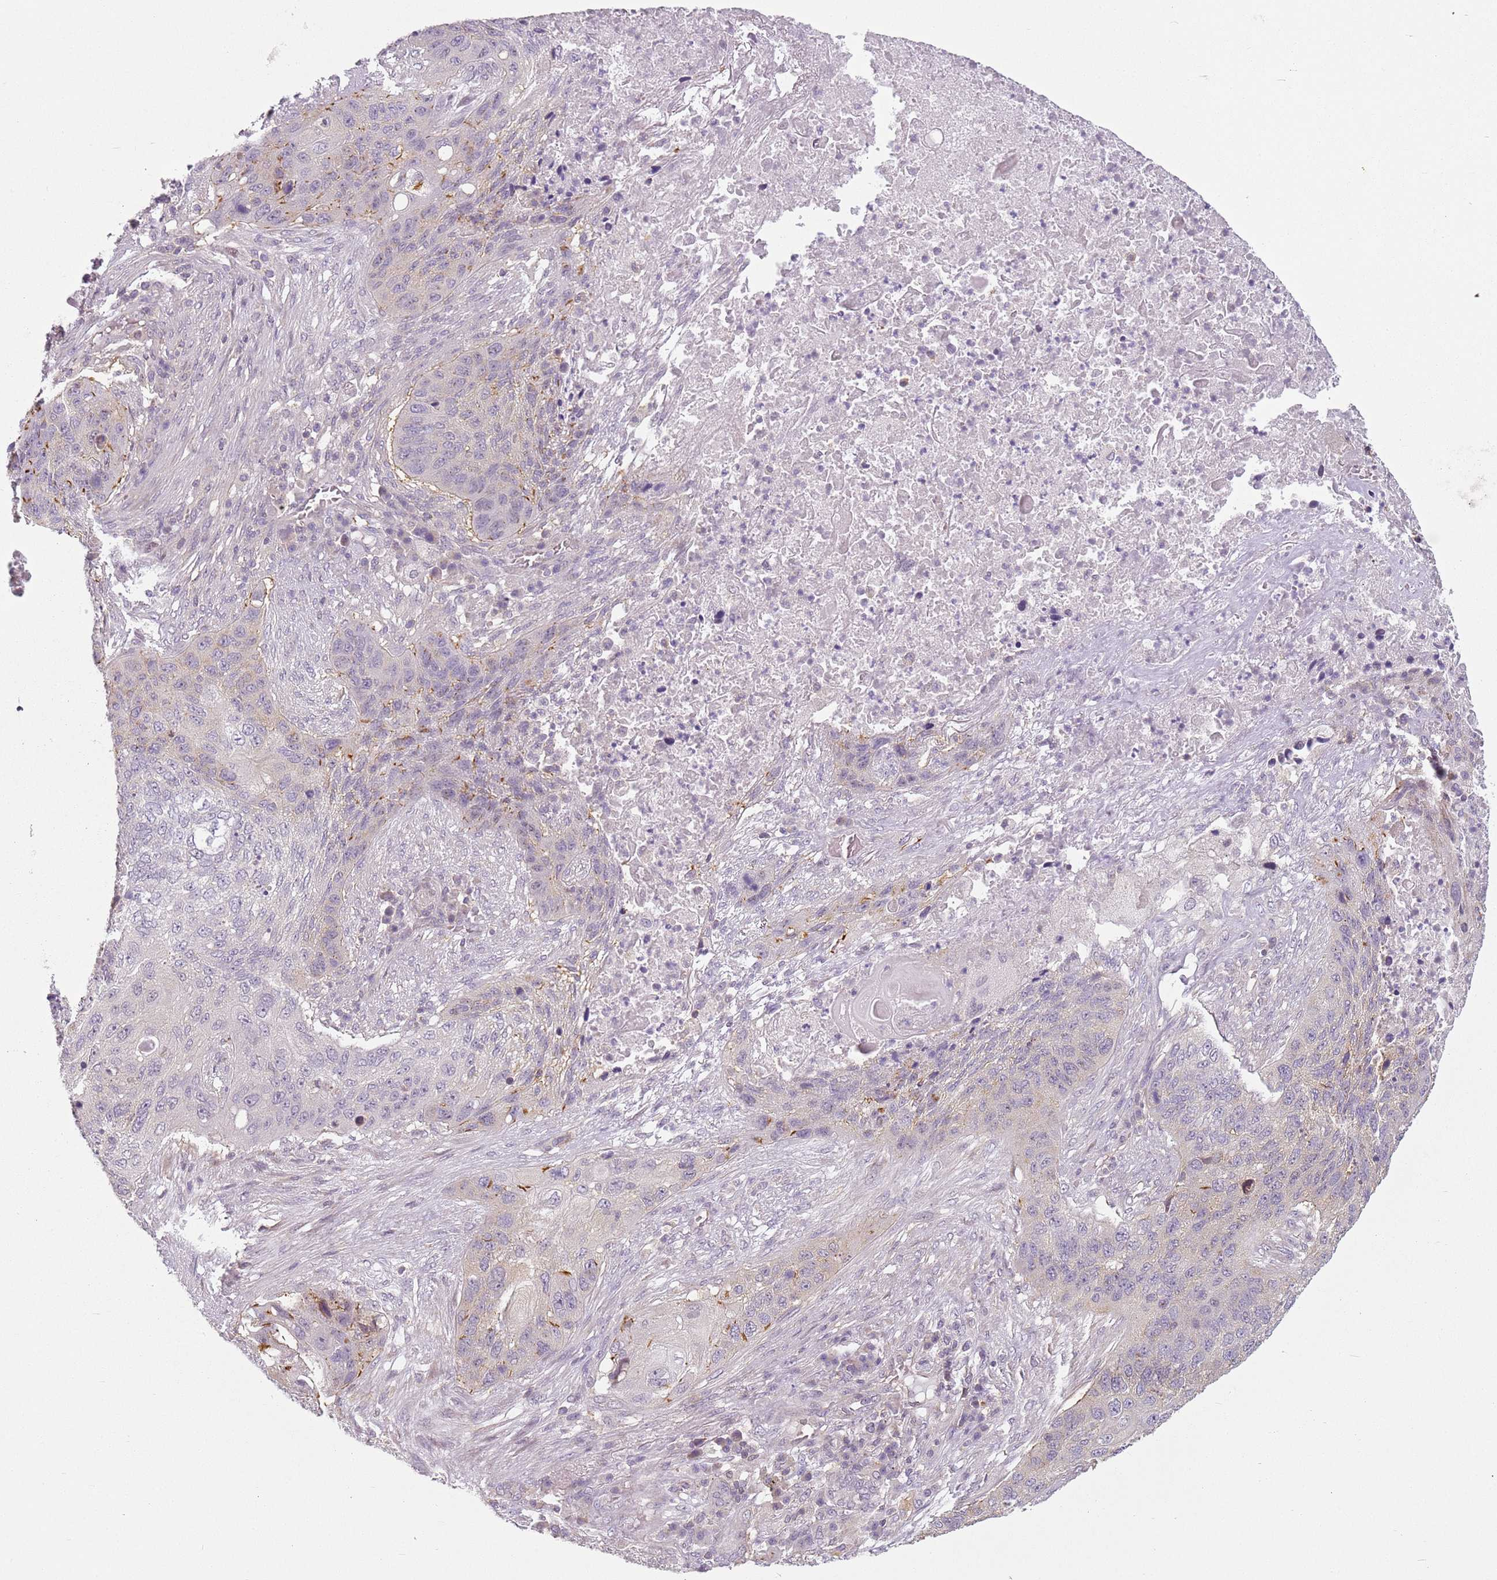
{"staining": {"intensity": "moderate", "quantity": "<25%", "location": "cytoplasmic/membranous"}, "tissue": "lung cancer", "cell_type": "Tumor cells", "image_type": "cancer", "snomed": [{"axis": "morphology", "description": "Squamous cell carcinoma, NOS"}, {"axis": "topography", "description": "Lung"}], "caption": "An immunohistochemistry (IHC) photomicrograph of tumor tissue is shown. Protein staining in brown labels moderate cytoplasmic/membranous positivity in lung squamous cell carcinoma within tumor cells. The staining is performed using DAB (3,3'-diaminobenzidine) brown chromogen to label protein expression. The nuclei are counter-stained blue using hematoxylin.", "gene": "DEFB116", "patient": {"sex": "female", "age": 63}}